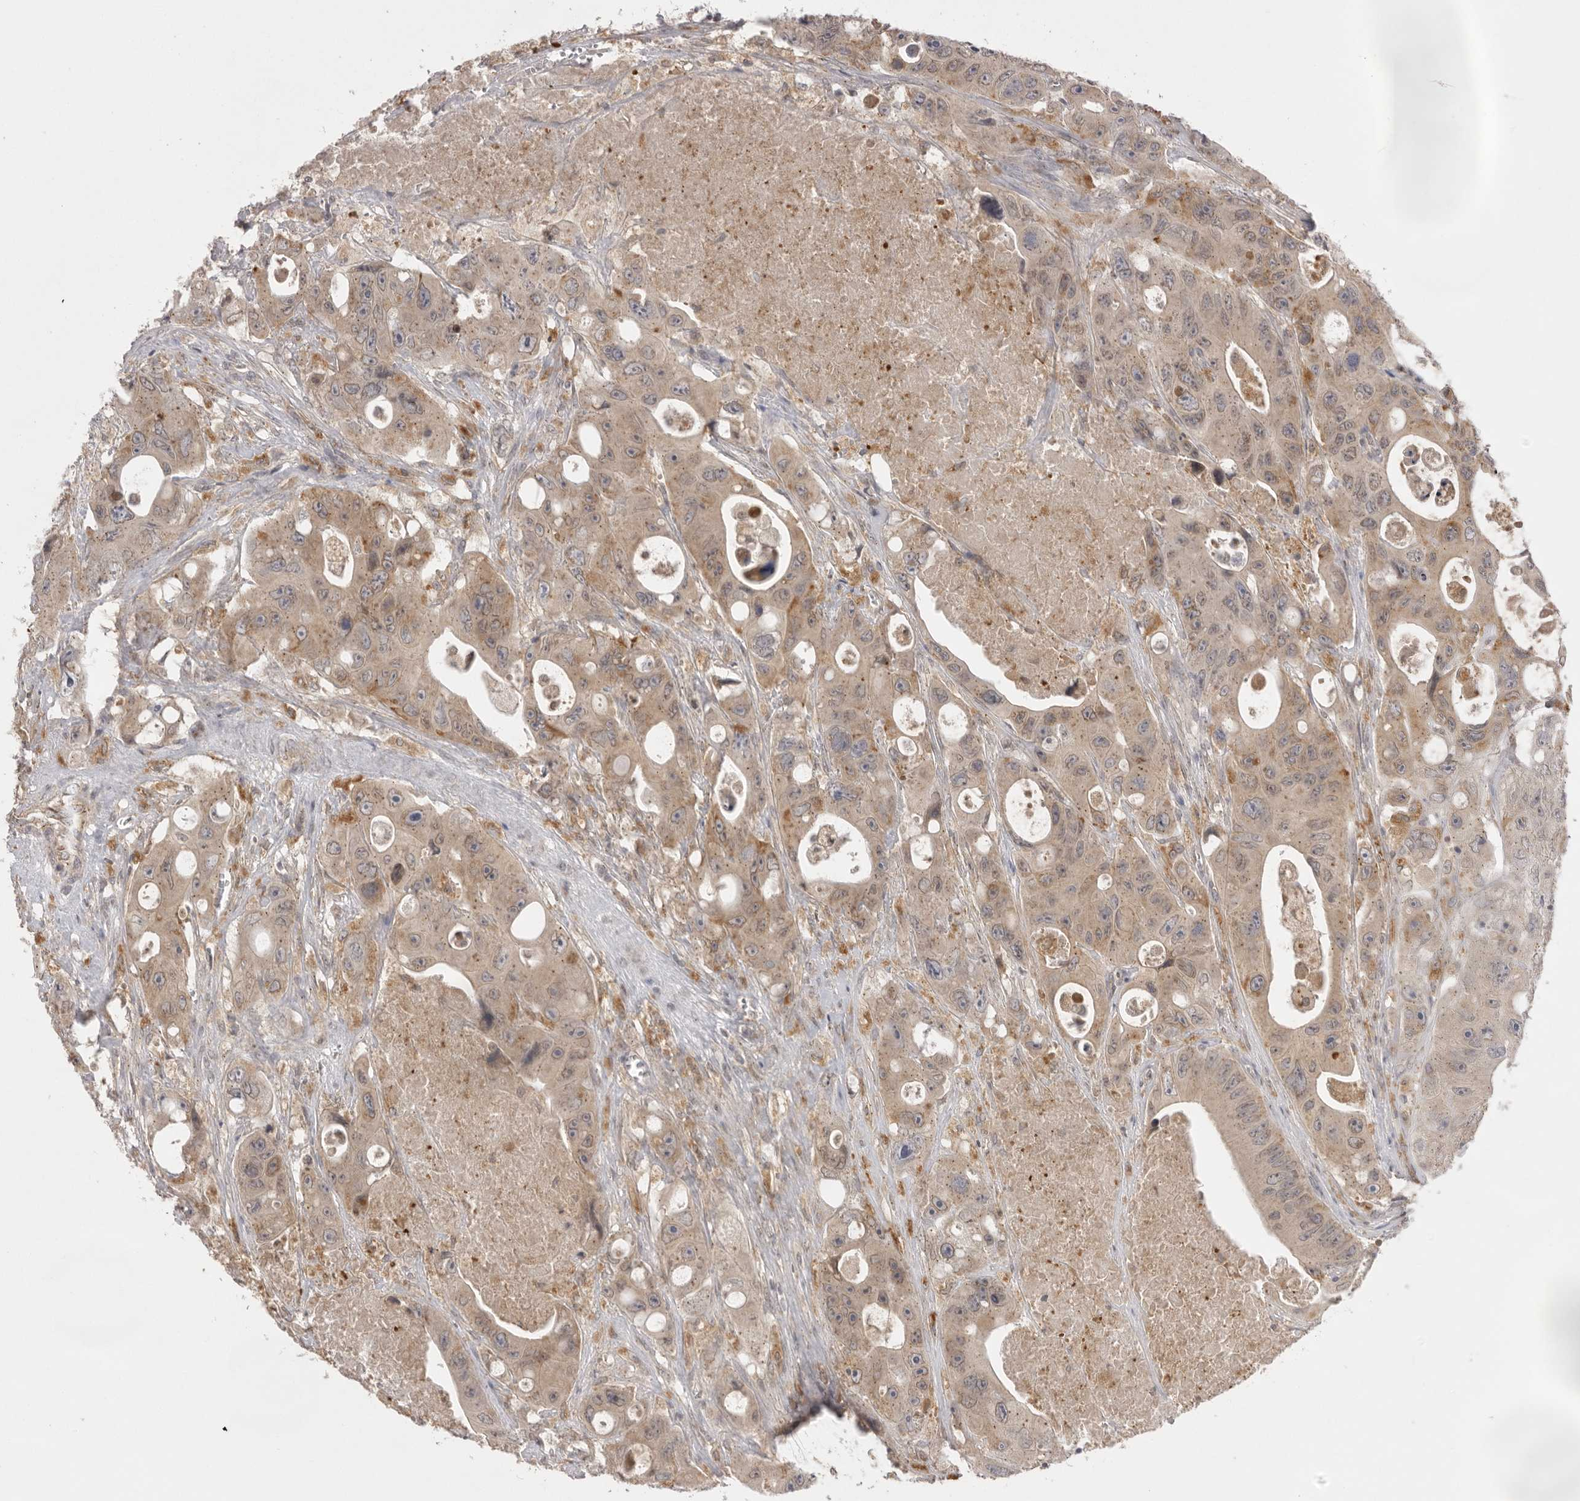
{"staining": {"intensity": "weak", "quantity": ">75%", "location": "cytoplasmic/membranous"}, "tissue": "colorectal cancer", "cell_type": "Tumor cells", "image_type": "cancer", "snomed": [{"axis": "morphology", "description": "Adenocarcinoma, NOS"}, {"axis": "topography", "description": "Colon"}], "caption": "Tumor cells reveal low levels of weak cytoplasmic/membranous expression in about >75% of cells in colorectal cancer (adenocarcinoma).", "gene": "TLR3", "patient": {"sex": "female", "age": 46}}